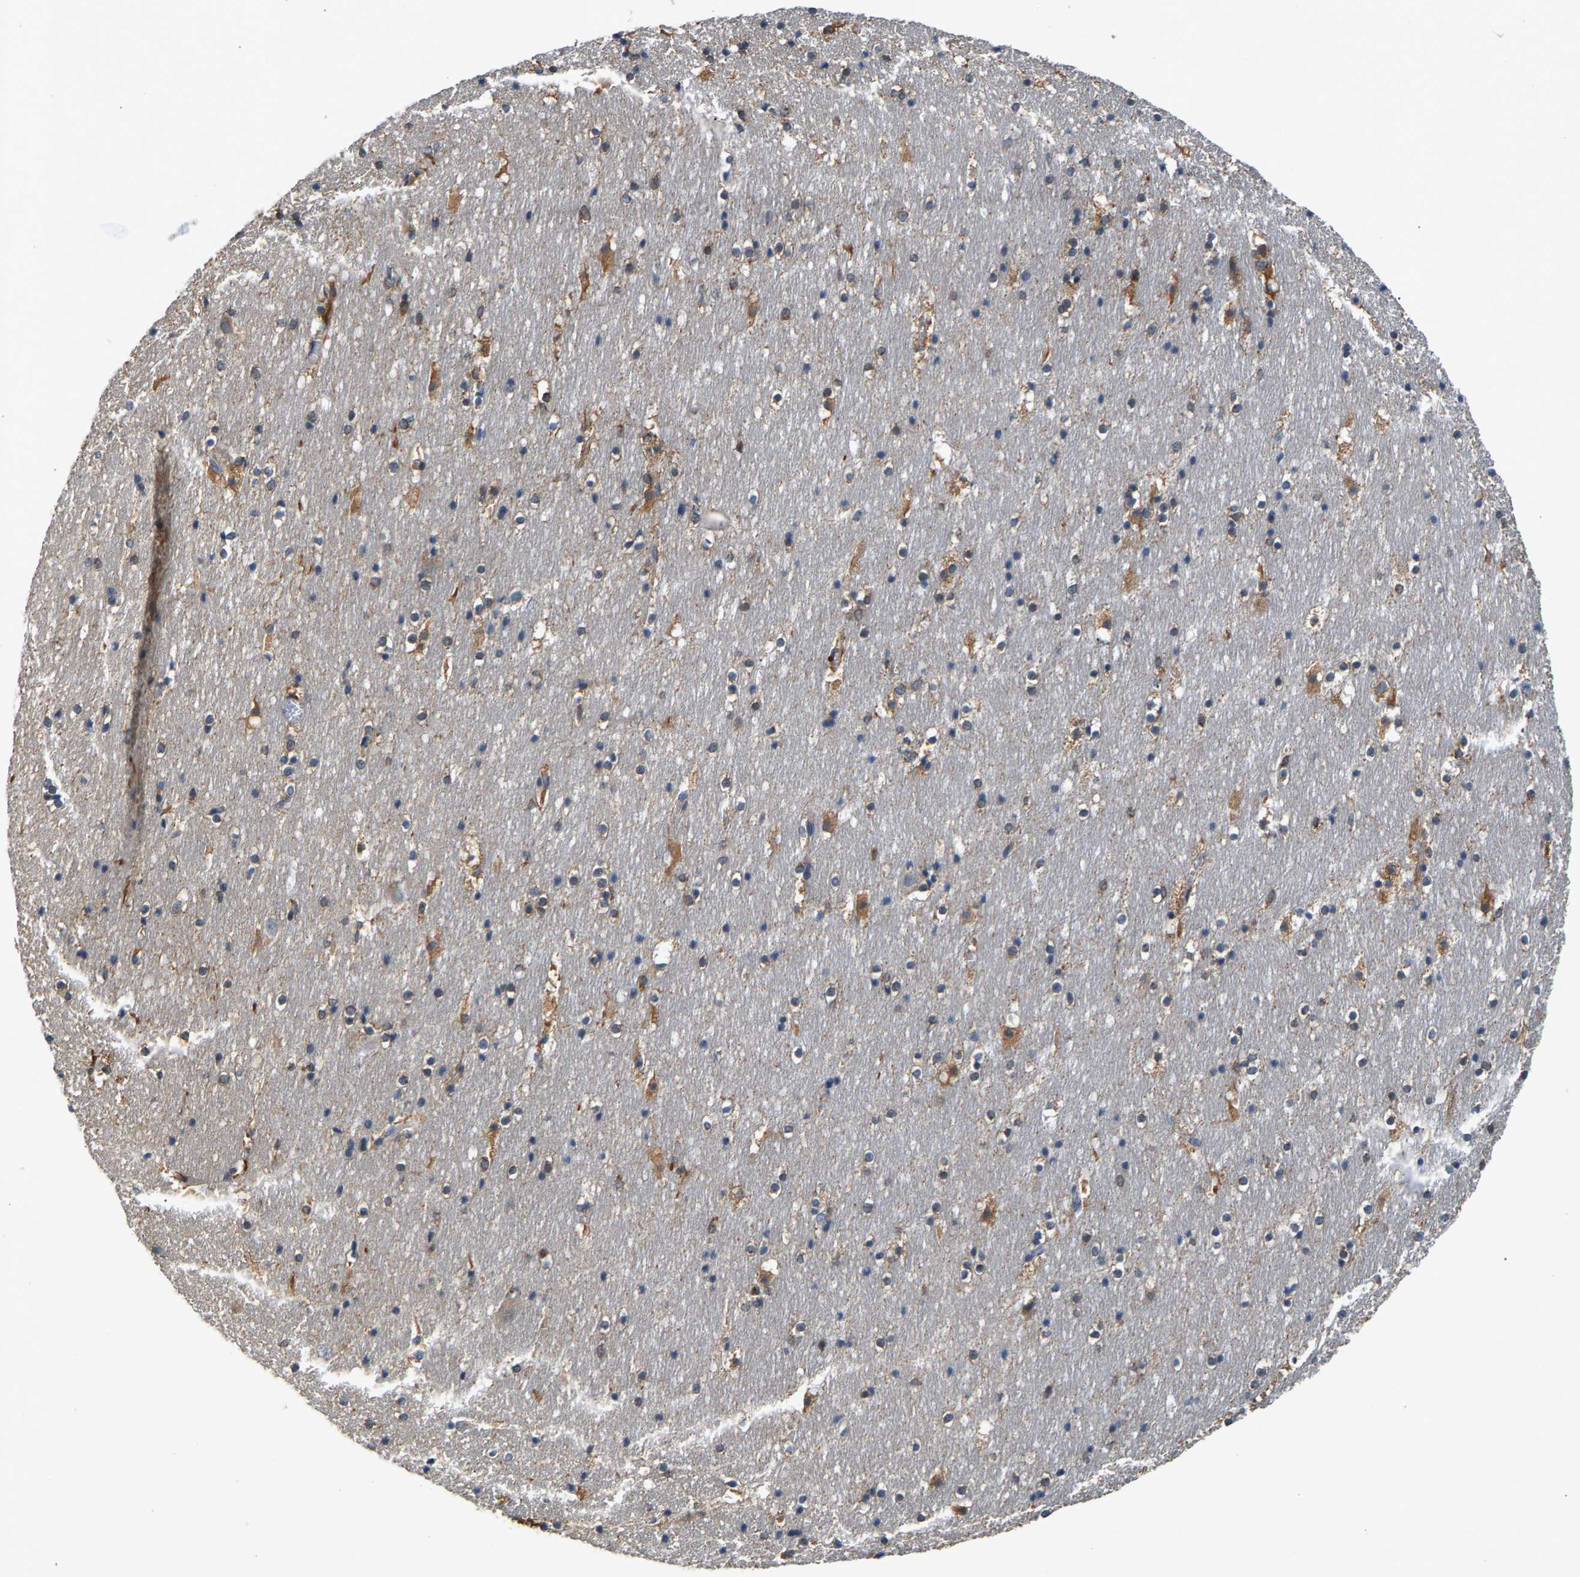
{"staining": {"intensity": "moderate", "quantity": "<25%", "location": "cytoplasmic/membranous"}, "tissue": "hippocampus", "cell_type": "Glial cells", "image_type": "normal", "snomed": [{"axis": "morphology", "description": "Normal tissue, NOS"}, {"axis": "topography", "description": "Hippocampus"}], "caption": "Protein expression analysis of benign human hippocampus reveals moderate cytoplasmic/membranous positivity in about <25% of glial cells.", "gene": "NT5C", "patient": {"sex": "male", "age": 45}}